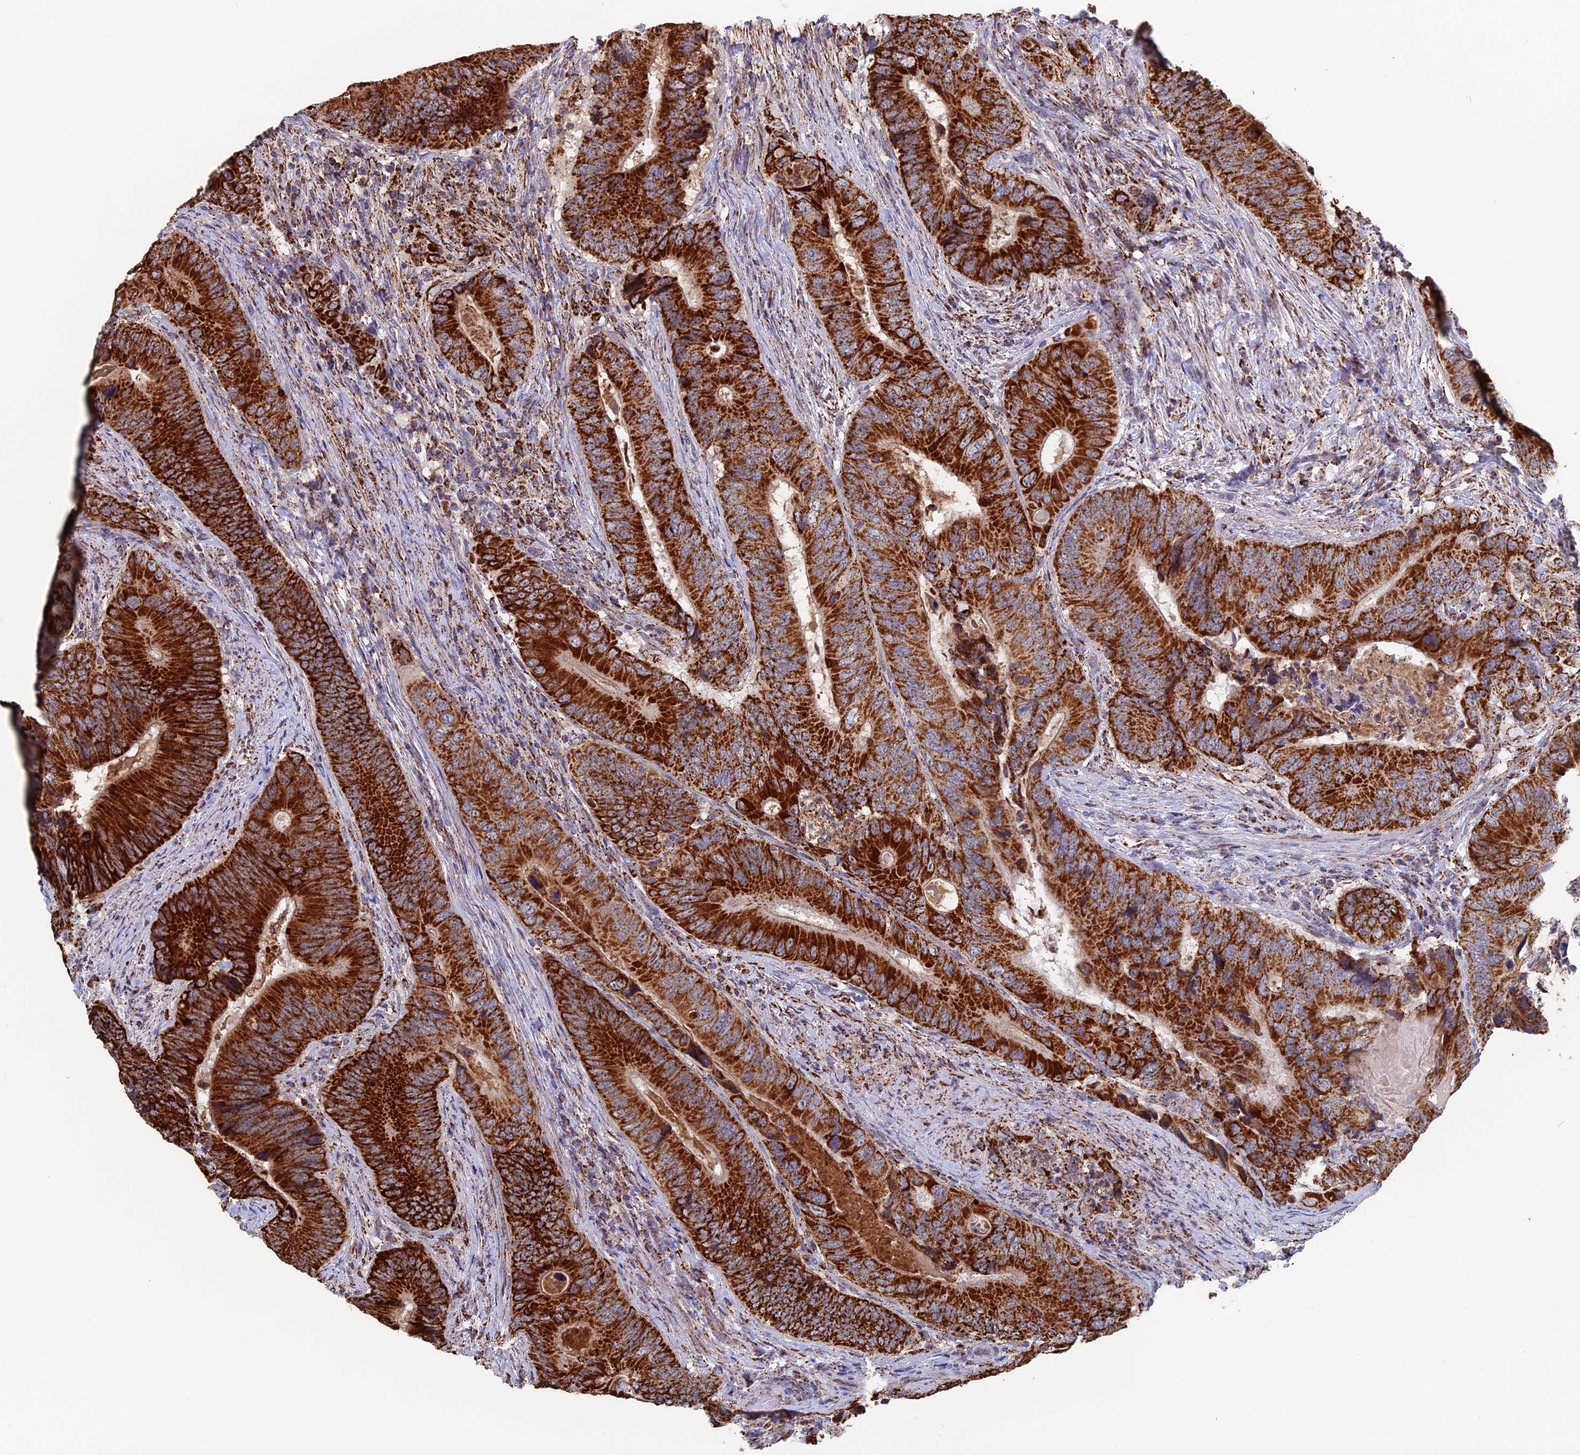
{"staining": {"intensity": "strong", "quantity": ">75%", "location": "cytoplasmic/membranous"}, "tissue": "colorectal cancer", "cell_type": "Tumor cells", "image_type": "cancer", "snomed": [{"axis": "morphology", "description": "Adenocarcinoma, NOS"}, {"axis": "topography", "description": "Colon"}], "caption": "An image showing strong cytoplasmic/membranous expression in about >75% of tumor cells in colorectal cancer (adenocarcinoma), as visualized by brown immunohistochemical staining.", "gene": "SEC24D", "patient": {"sex": "male", "age": 84}}